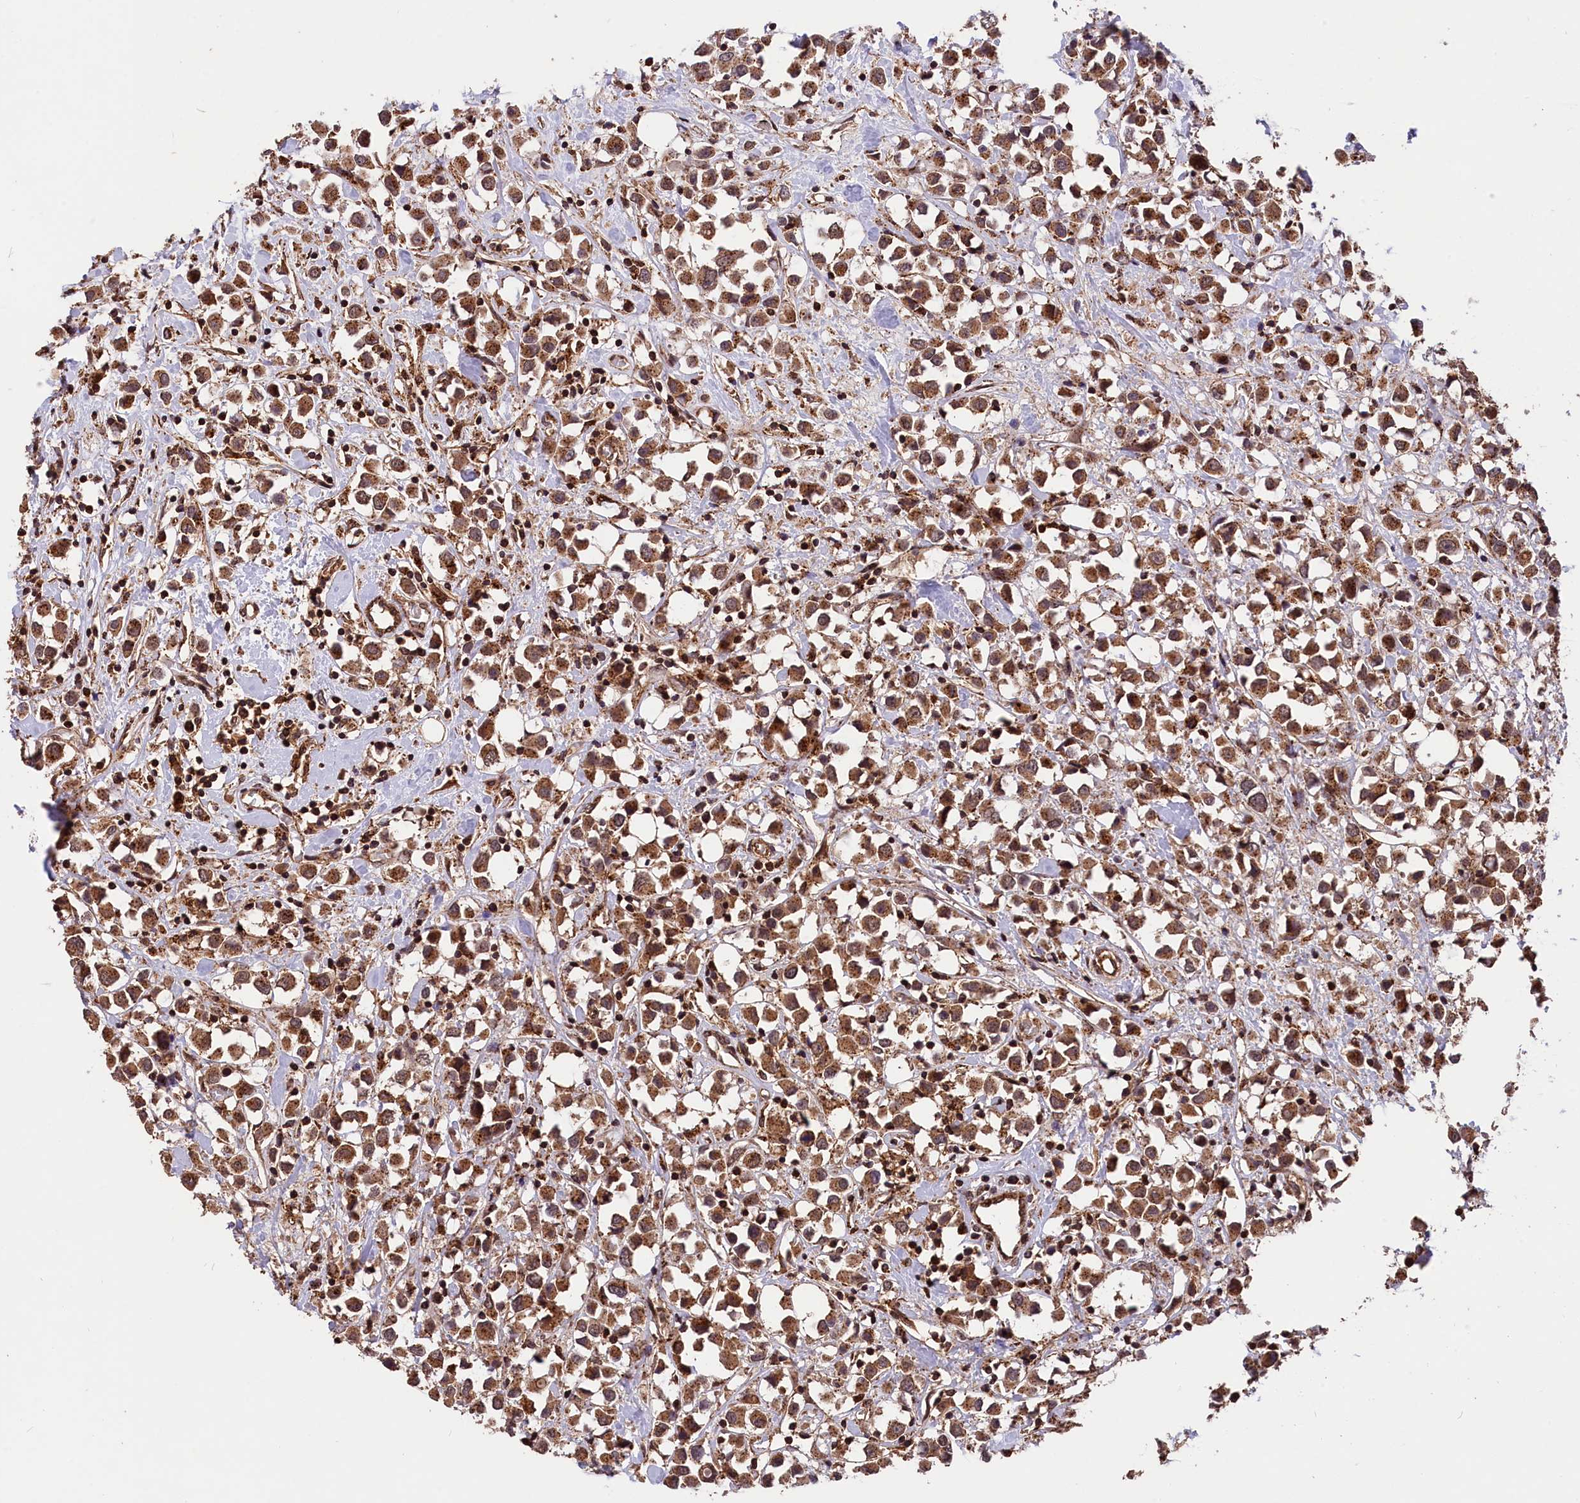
{"staining": {"intensity": "moderate", "quantity": ">75%", "location": "cytoplasmic/membranous"}, "tissue": "breast cancer", "cell_type": "Tumor cells", "image_type": "cancer", "snomed": [{"axis": "morphology", "description": "Duct carcinoma"}, {"axis": "topography", "description": "Breast"}], "caption": "Breast cancer stained with DAB immunohistochemistry shows medium levels of moderate cytoplasmic/membranous staining in approximately >75% of tumor cells.", "gene": "IST1", "patient": {"sex": "female", "age": 61}}